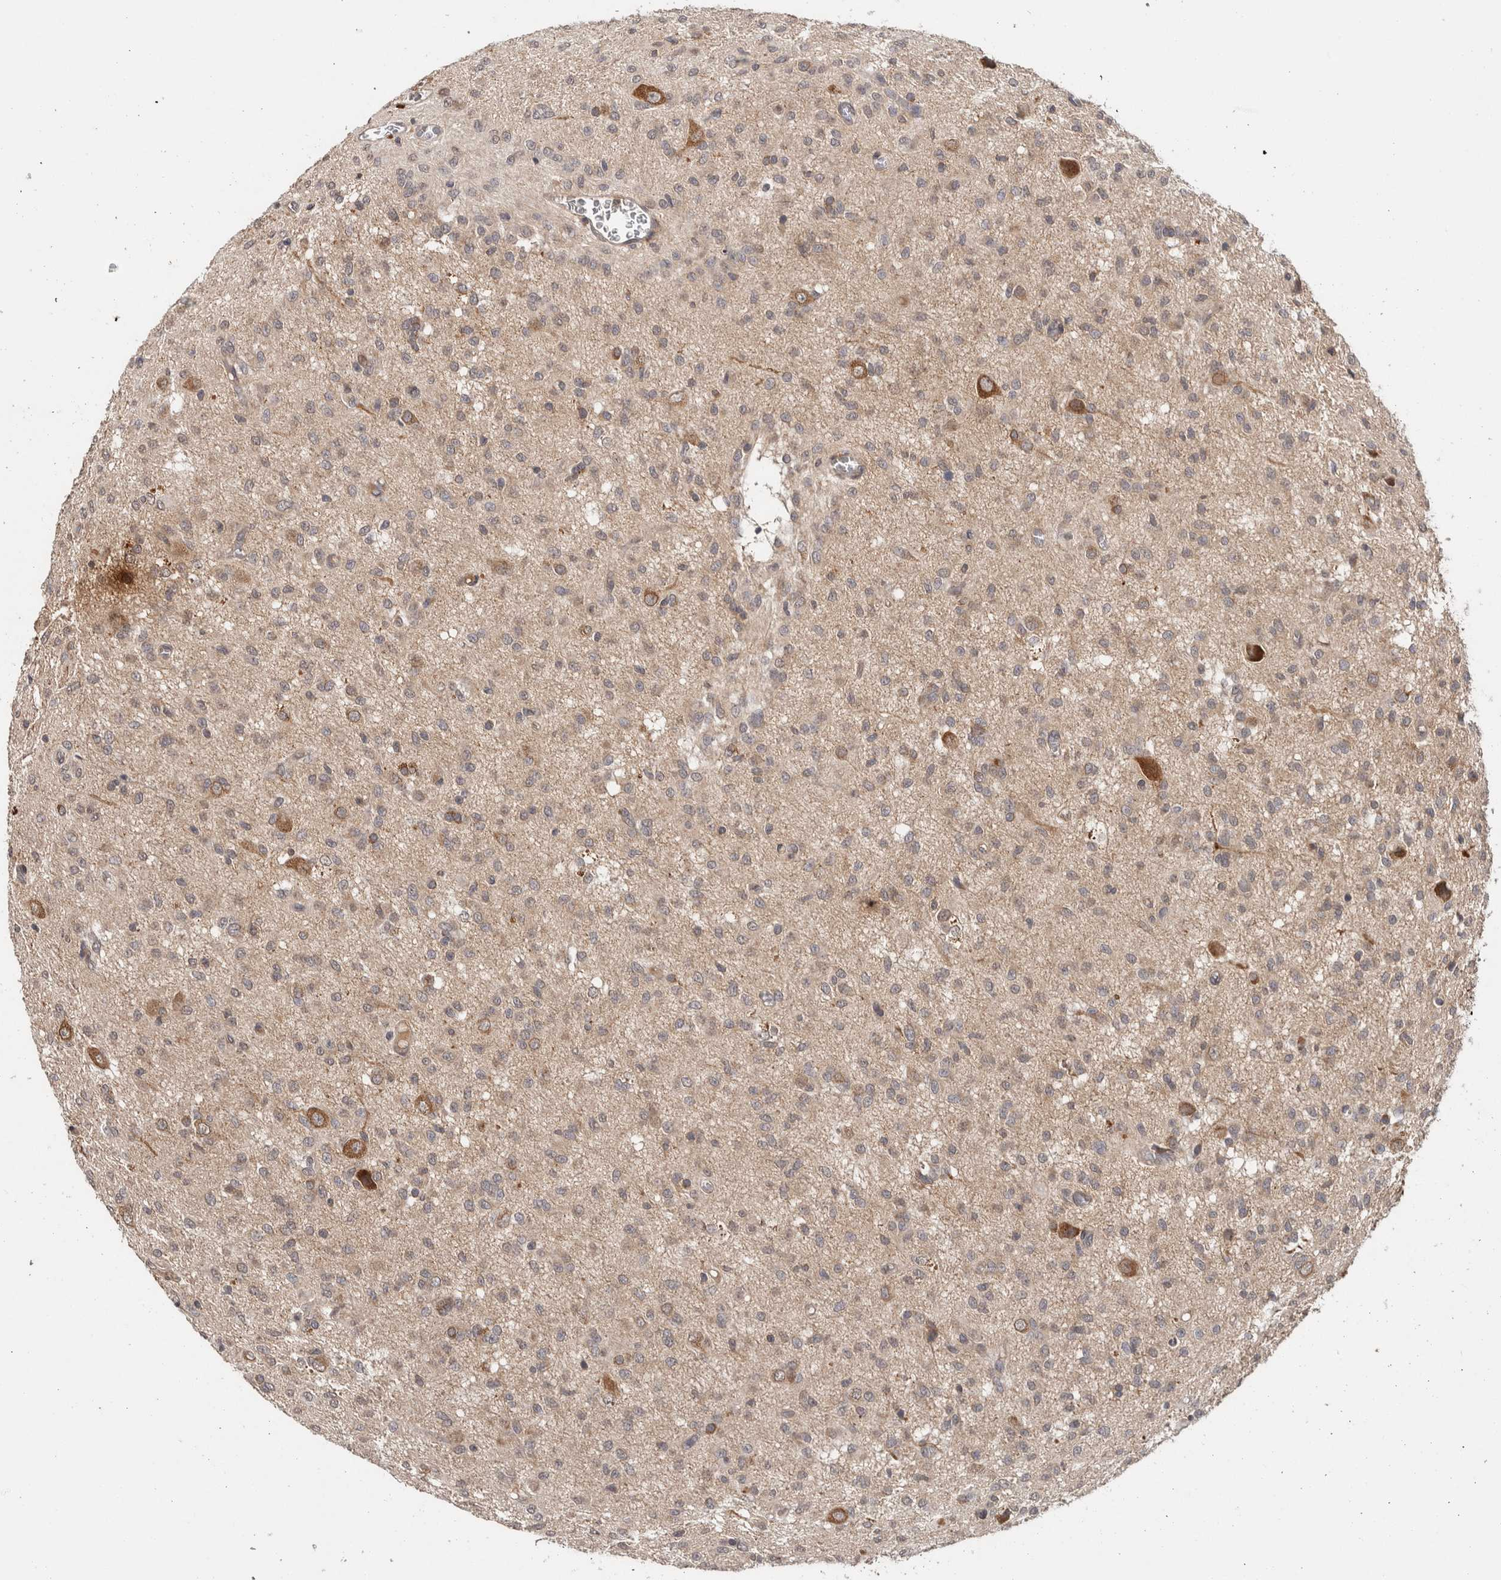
{"staining": {"intensity": "negative", "quantity": "none", "location": "none"}, "tissue": "glioma", "cell_type": "Tumor cells", "image_type": "cancer", "snomed": [{"axis": "morphology", "description": "Glioma, malignant, High grade"}, {"axis": "topography", "description": "Brain"}], "caption": "Tumor cells show no significant positivity in high-grade glioma (malignant).", "gene": "HMOX2", "patient": {"sex": "female", "age": 59}}